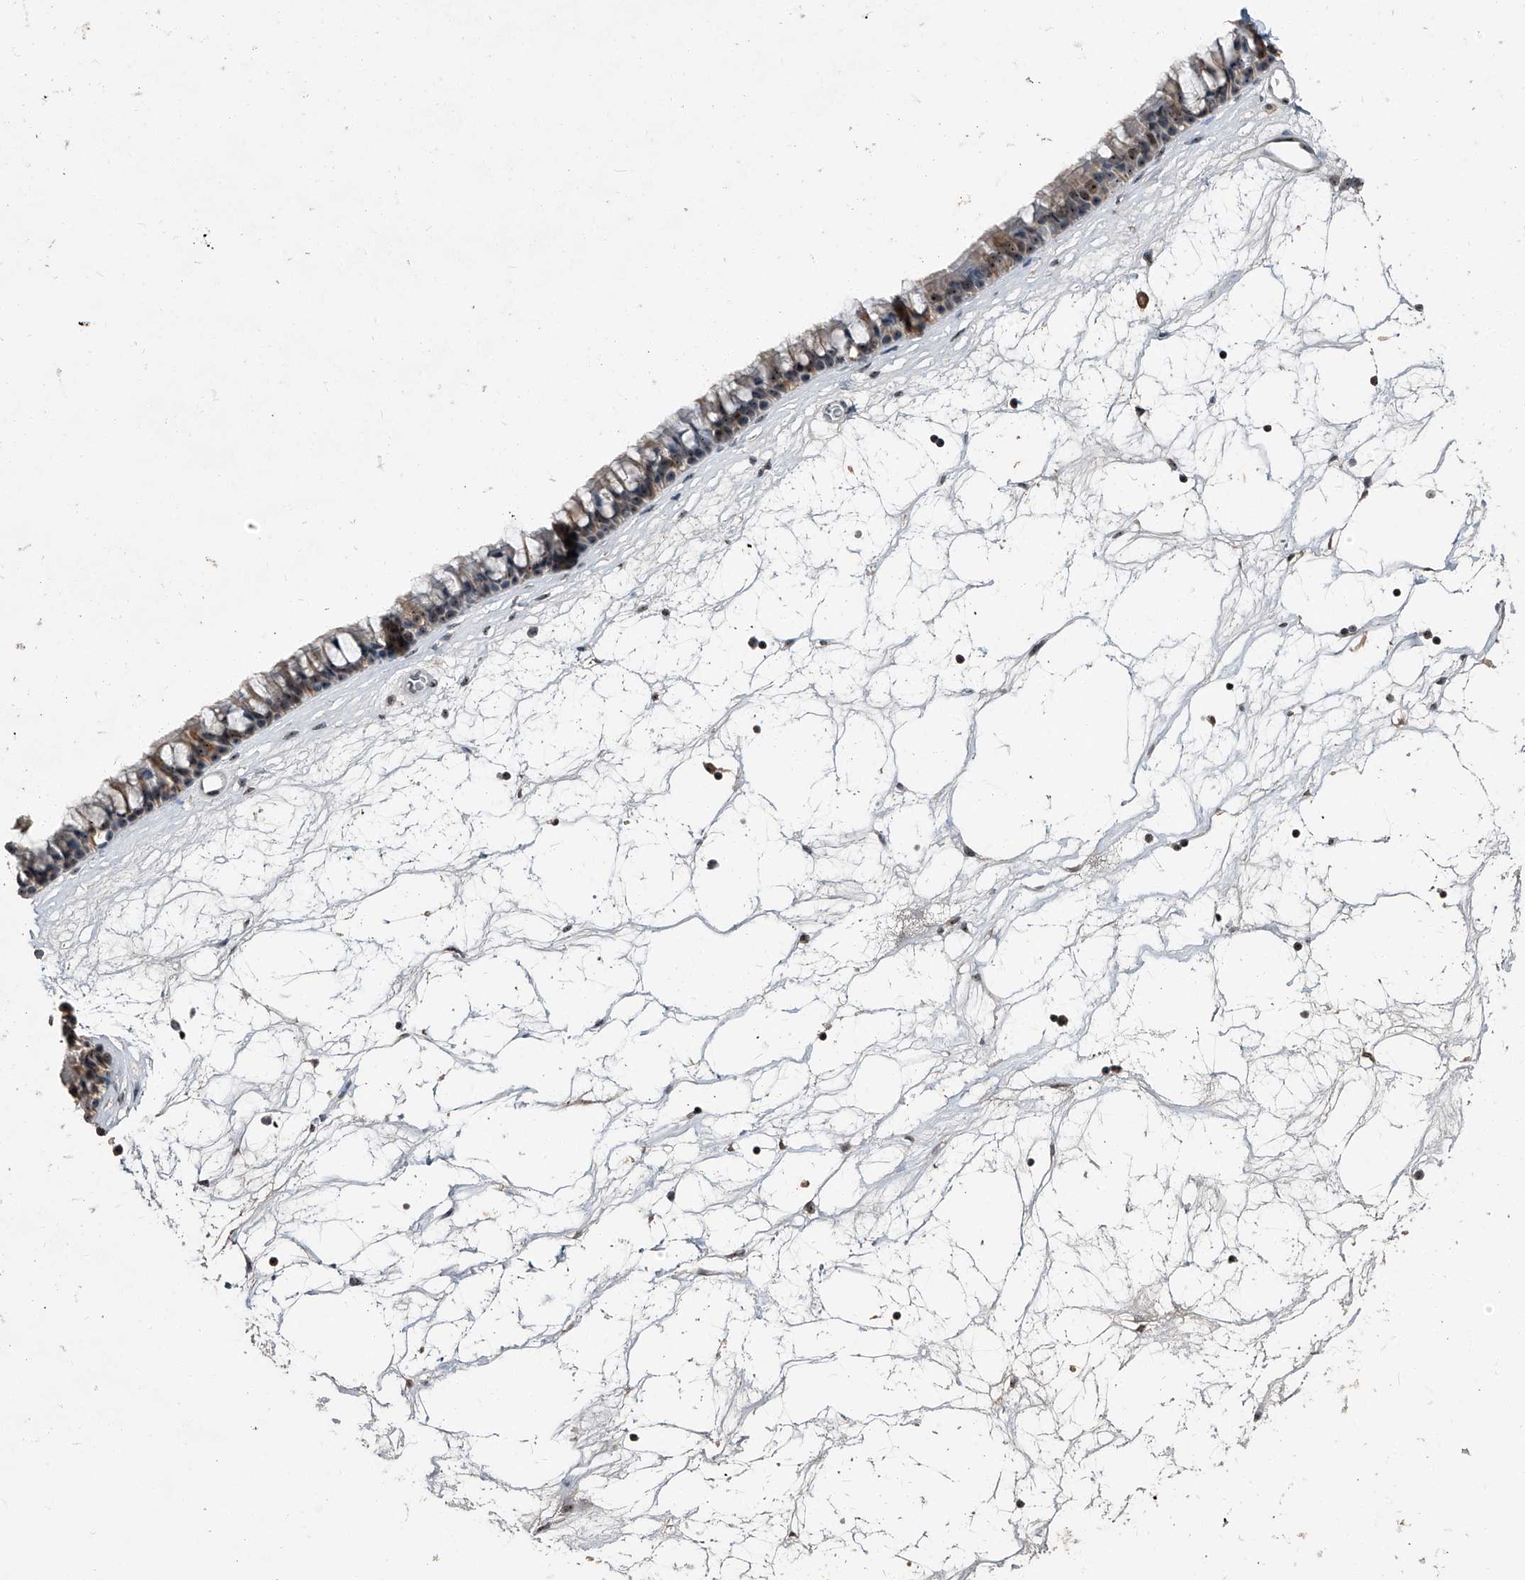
{"staining": {"intensity": "moderate", "quantity": ">75%", "location": "cytoplasmic/membranous,nuclear"}, "tissue": "nasopharynx", "cell_type": "Respiratory epithelial cells", "image_type": "normal", "snomed": [{"axis": "morphology", "description": "Normal tissue, NOS"}, {"axis": "topography", "description": "Nasopharynx"}], "caption": "The image reveals immunohistochemical staining of normal nasopharynx. There is moderate cytoplasmic/membranous,nuclear positivity is seen in approximately >75% of respiratory epithelial cells.", "gene": "TCOF1", "patient": {"sex": "male", "age": 64}}